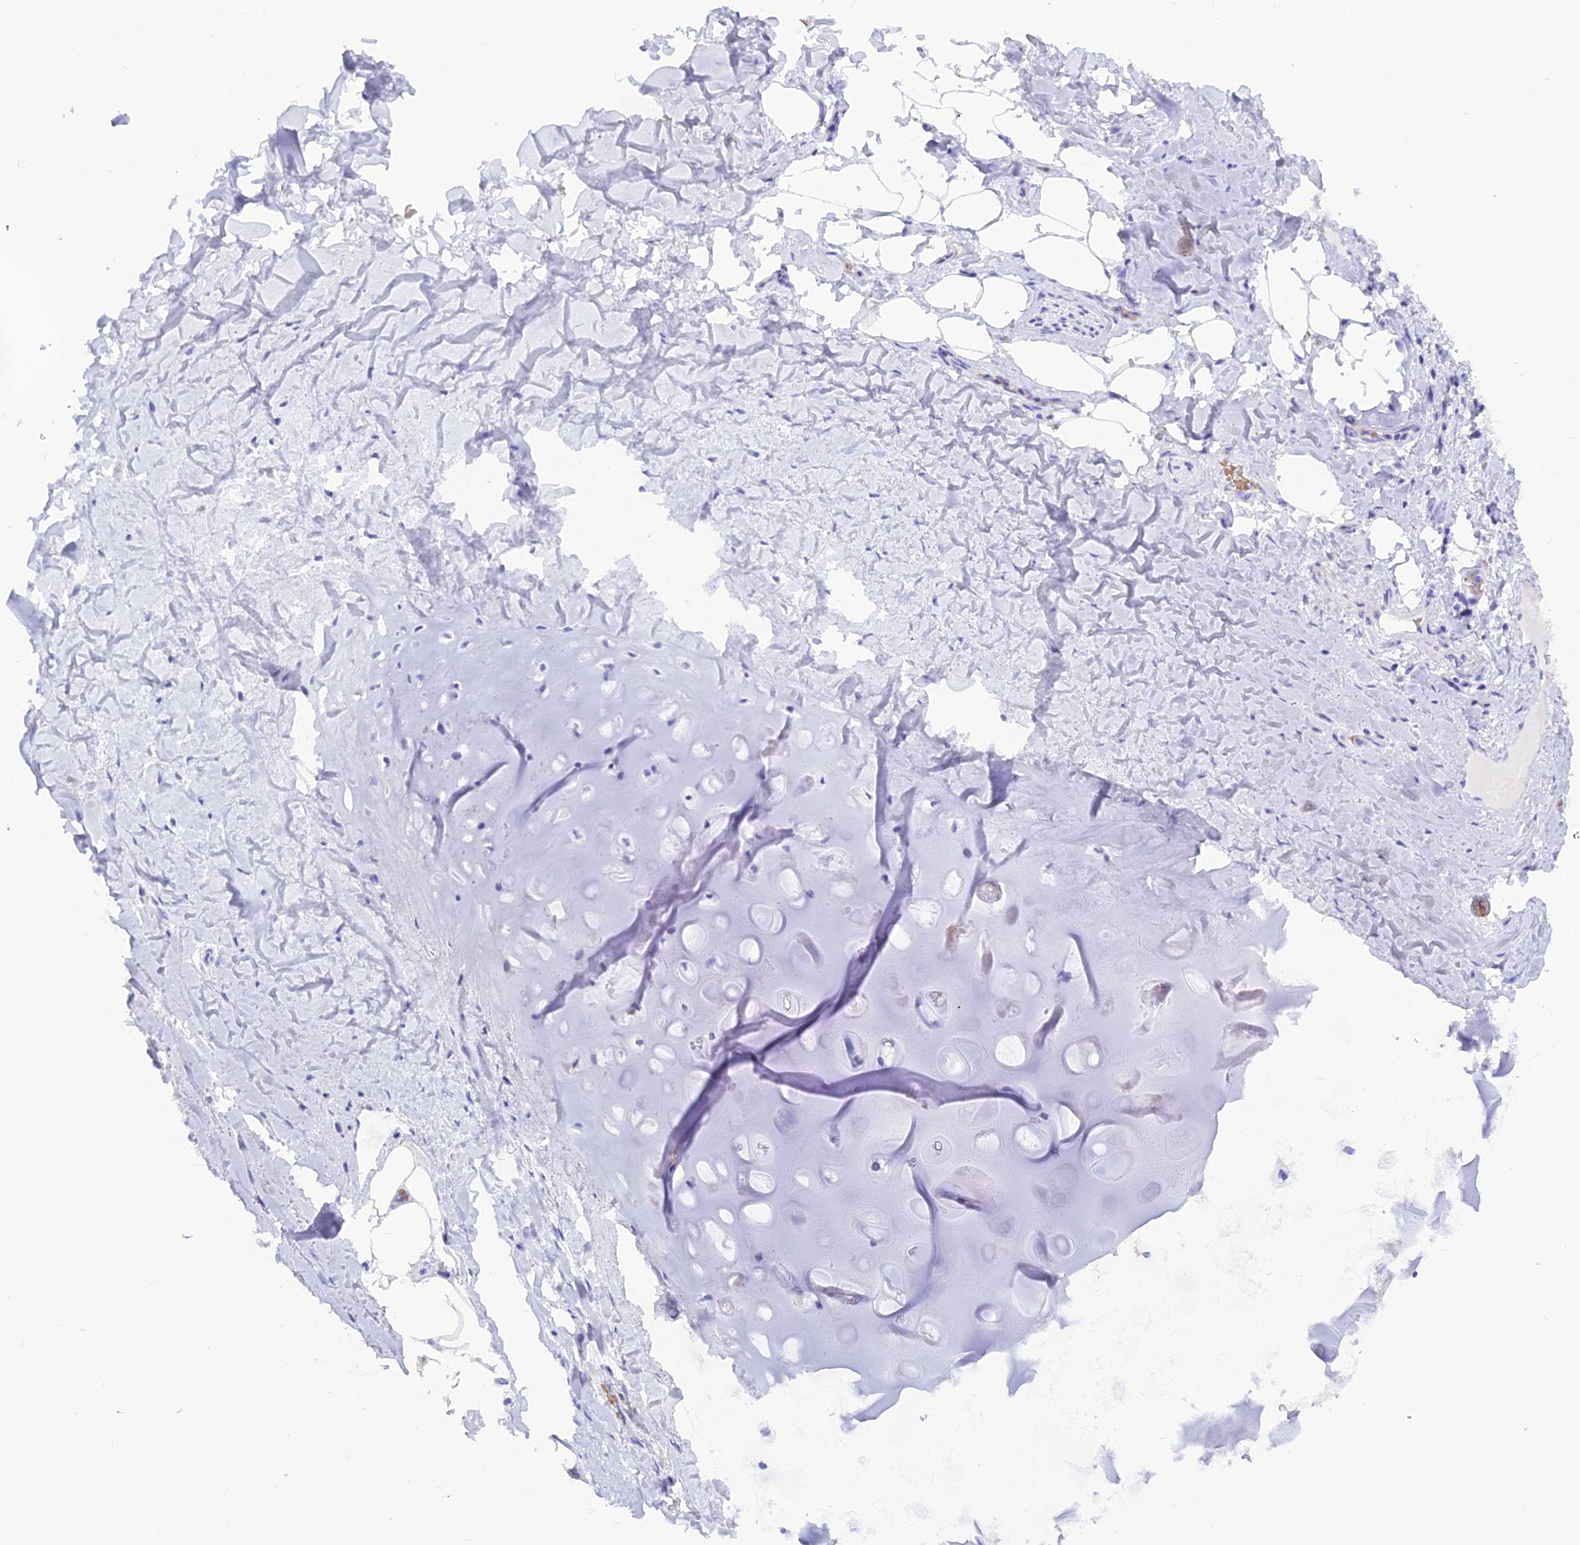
{"staining": {"intensity": "negative", "quantity": "none", "location": "none"}, "tissue": "adipose tissue", "cell_type": "Adipocytes", "image_type": "normal", "snomed": [{"axis": "morphology", "description": "Normal tissue, NOS"}, {"axis": "topography", "description": "Lymph node"}, {"axis": "topography", "description": "Cartilage tissue"}, {"axis": "topography", "description": "Bronchus"}], "caption": "High power microscopy micrograph of an IHC photomicrograph of unremarkable adipose tissue, revealing no significant staining in adipocytes.", "gene": "GLYATL1B", "patient": {"sex": "male", "age": 63}}